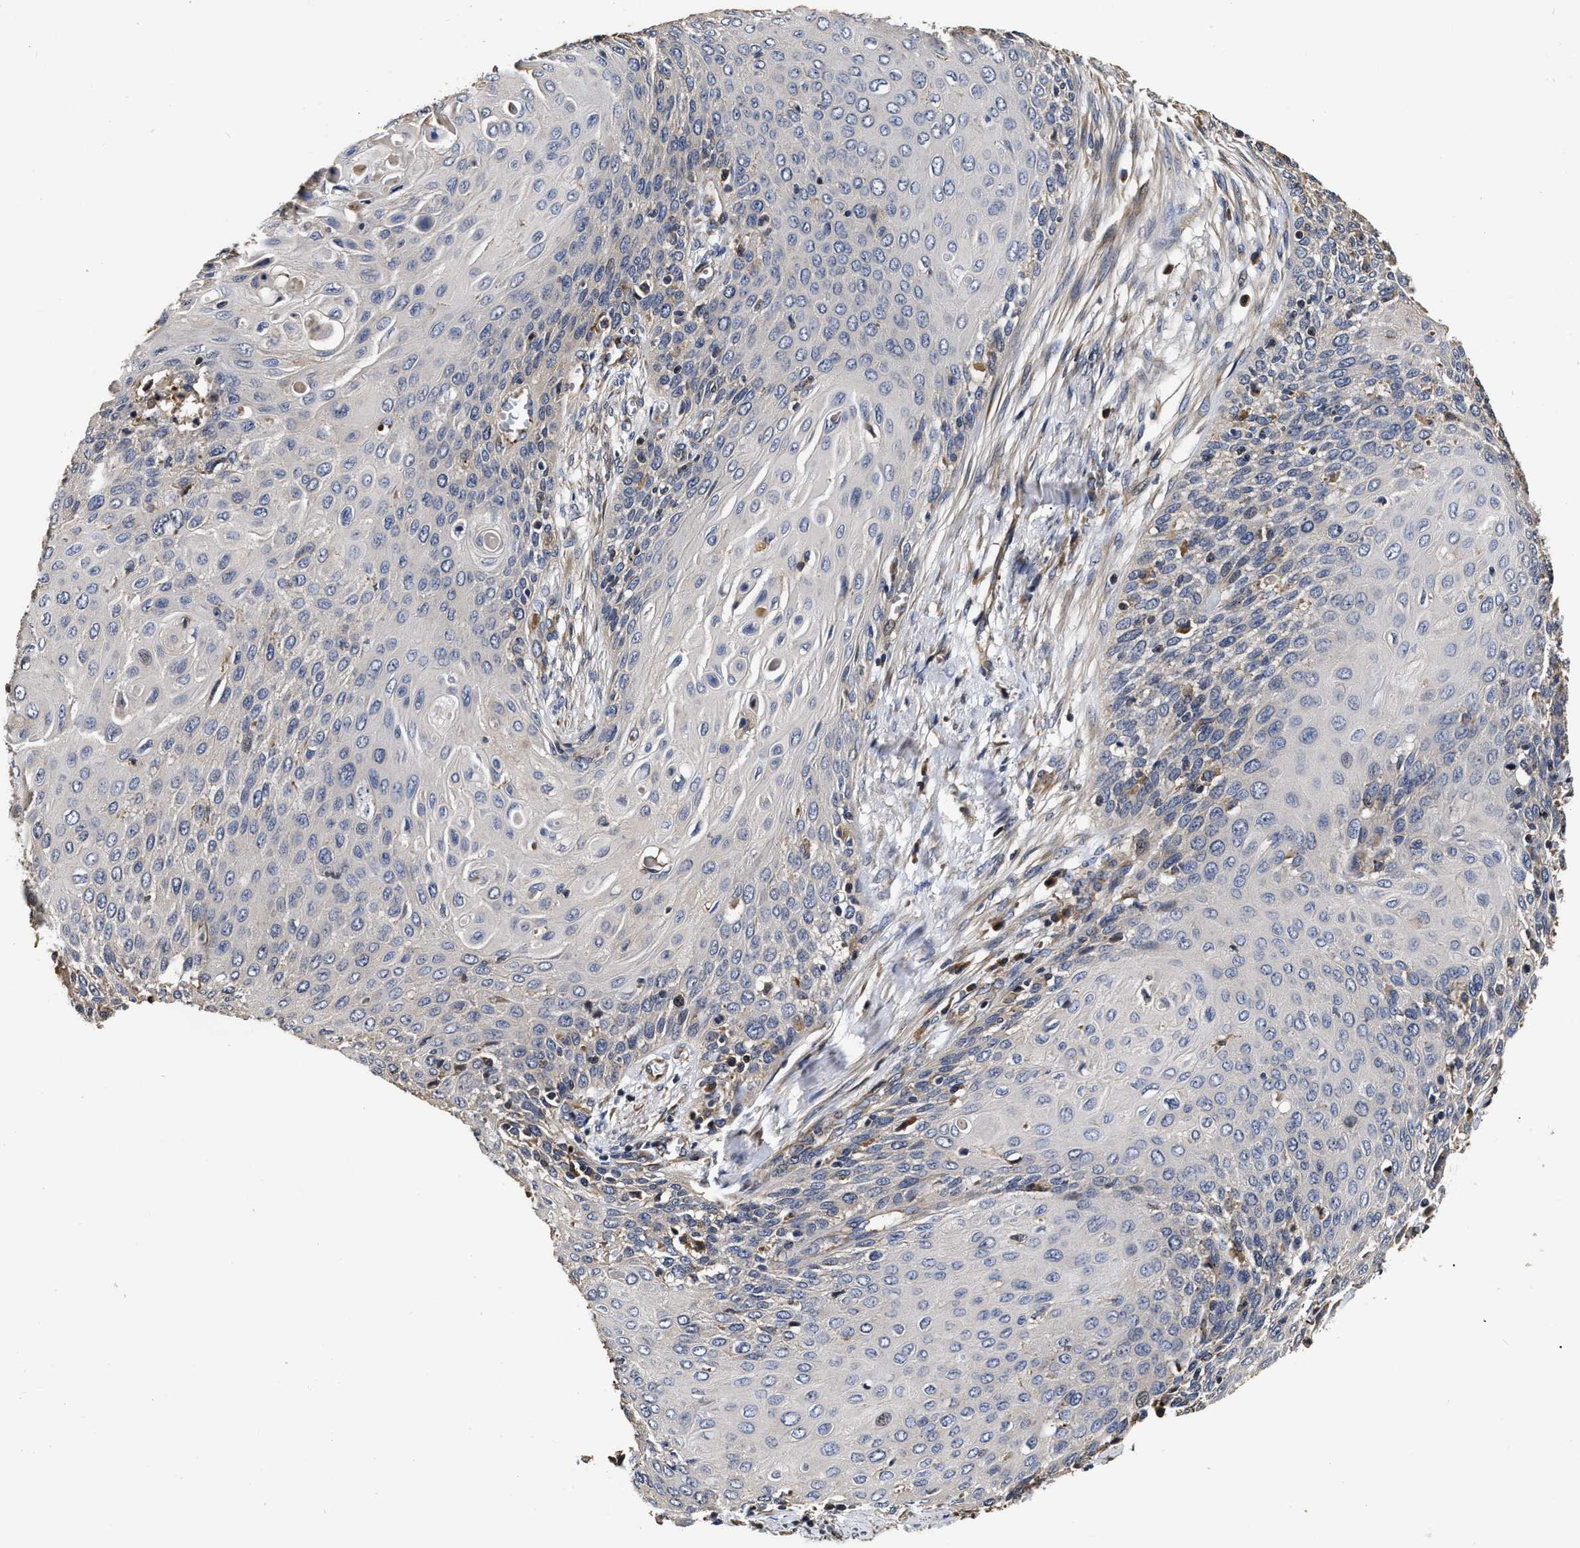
{"staining": {"intensity": "negative", "quantity": "none", "location": "none"}, "tissue": "cervical cancer", "cell_type": "Tumor cells", "image_type": "cancer", "snomed": [{"axis": "morphology", "description": "Squamous cell carcinoma, NOS"}, {"axis": "topography", "description": "Cervix"}], "caption": "Immunohistochemistry of human squamous cell carcinoma (cervical) exhibits no expression in tumor cells. (Brightfield microscopy of DAB (3,3'-diaminobenzidine) immunohistochemistry (IHC) at high magnification).", "gene": "ABCG8", "patient": {"sex": "female", "age": 39}}